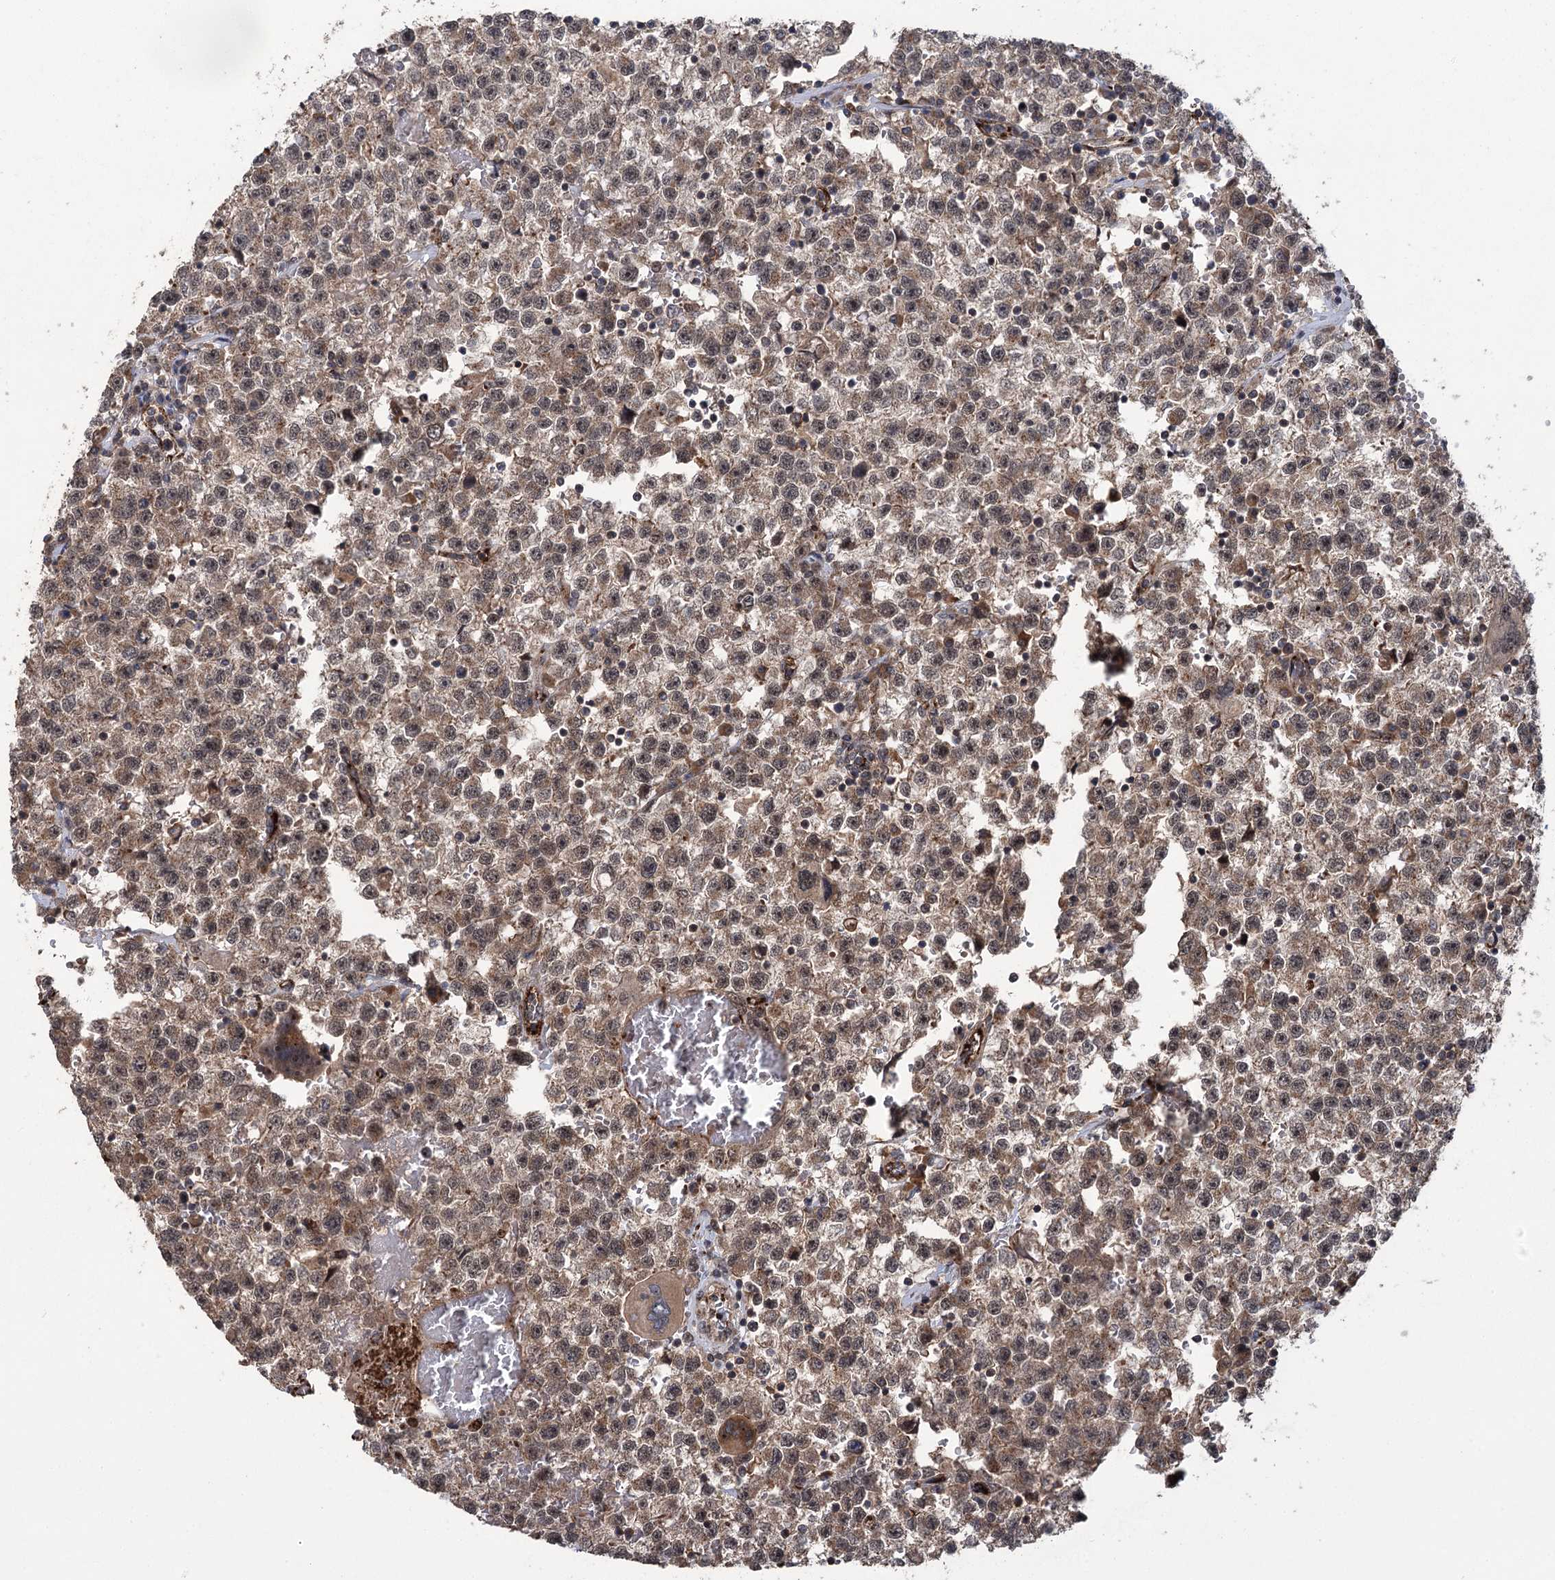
{"staining": {"intensity": "moderate", "quantity": ">75%", "location": "cytoplasmic/membranous,nuclear"}, "tissue": "testis cancer", "cell_type": "Tumor cells", "image_type": "cancer", "snomed": [{"axis": "morphology", "description": "Seminoma, NOS"}, {"axis": "topography", "description": "Testis"}], "caption": "Protein analysis of testis cancer tissue reveals moderate cytoplasmic/membranous and nuclear staining in about >75% of tumor cells.", "gene": "CARD19", "patient": {"sex": "male", "age": 22}}